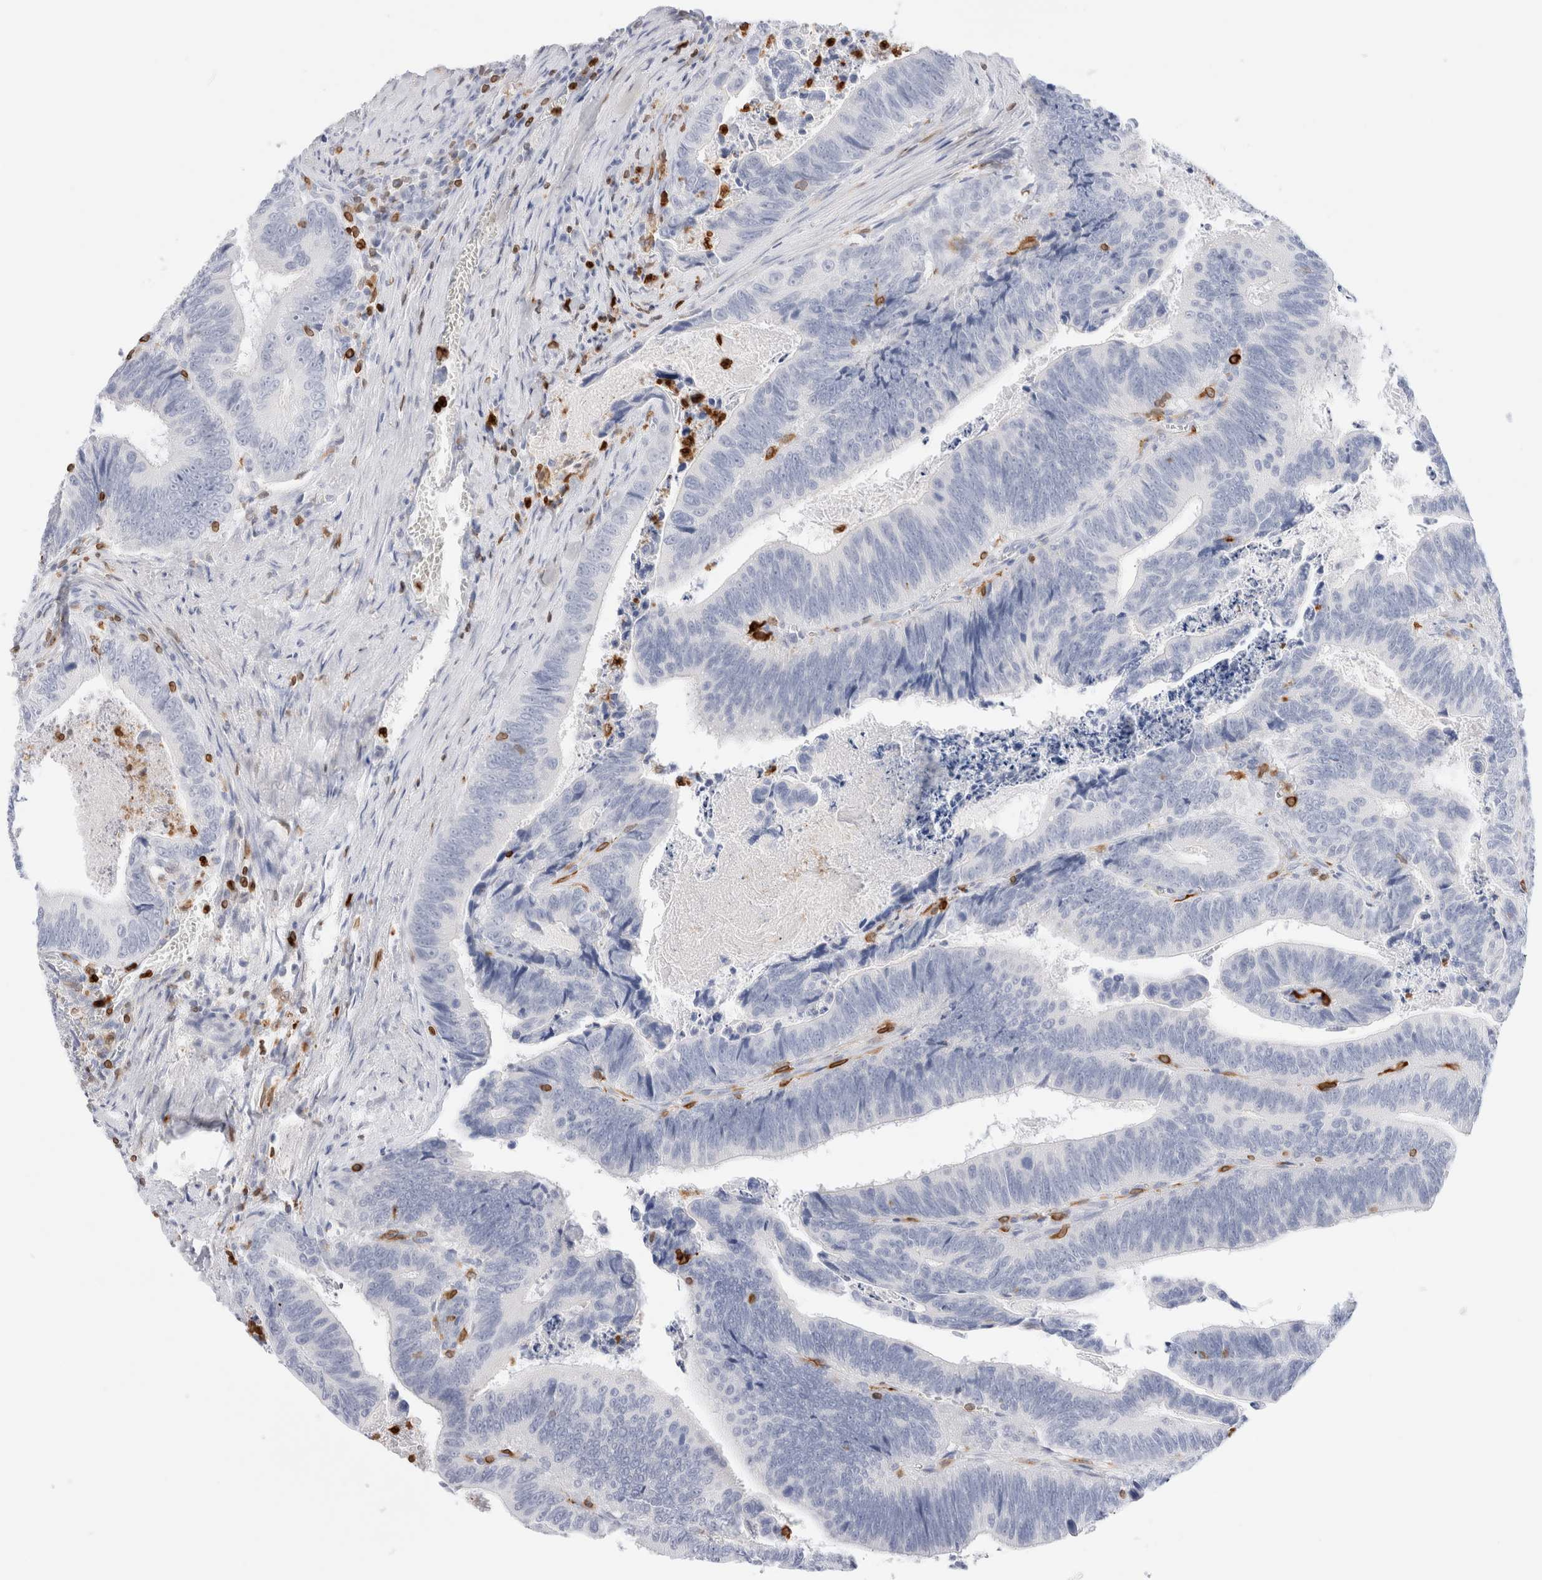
{"staining": {"intensity": "negative", "quantity": "none", "location": "none"}, "tissue": "colorectal cancer", "cell_type": "Tumor cells", "image_type": "cancer", "snomed": [{"axis": "morphology", "description": "Inflammation, NOS"}, {"axis": "morphology", "description": "Adenocarcinoma, NOS"}, {"axis": "topography", "description": "Colon"}], "caption": "DAB immunohistochemical staining of colorectal adenocarcinoma displays no significant positivity in tumor cells.", "gene": "ALOX5AP", "patient": {"sex": "male", "age": 72}}